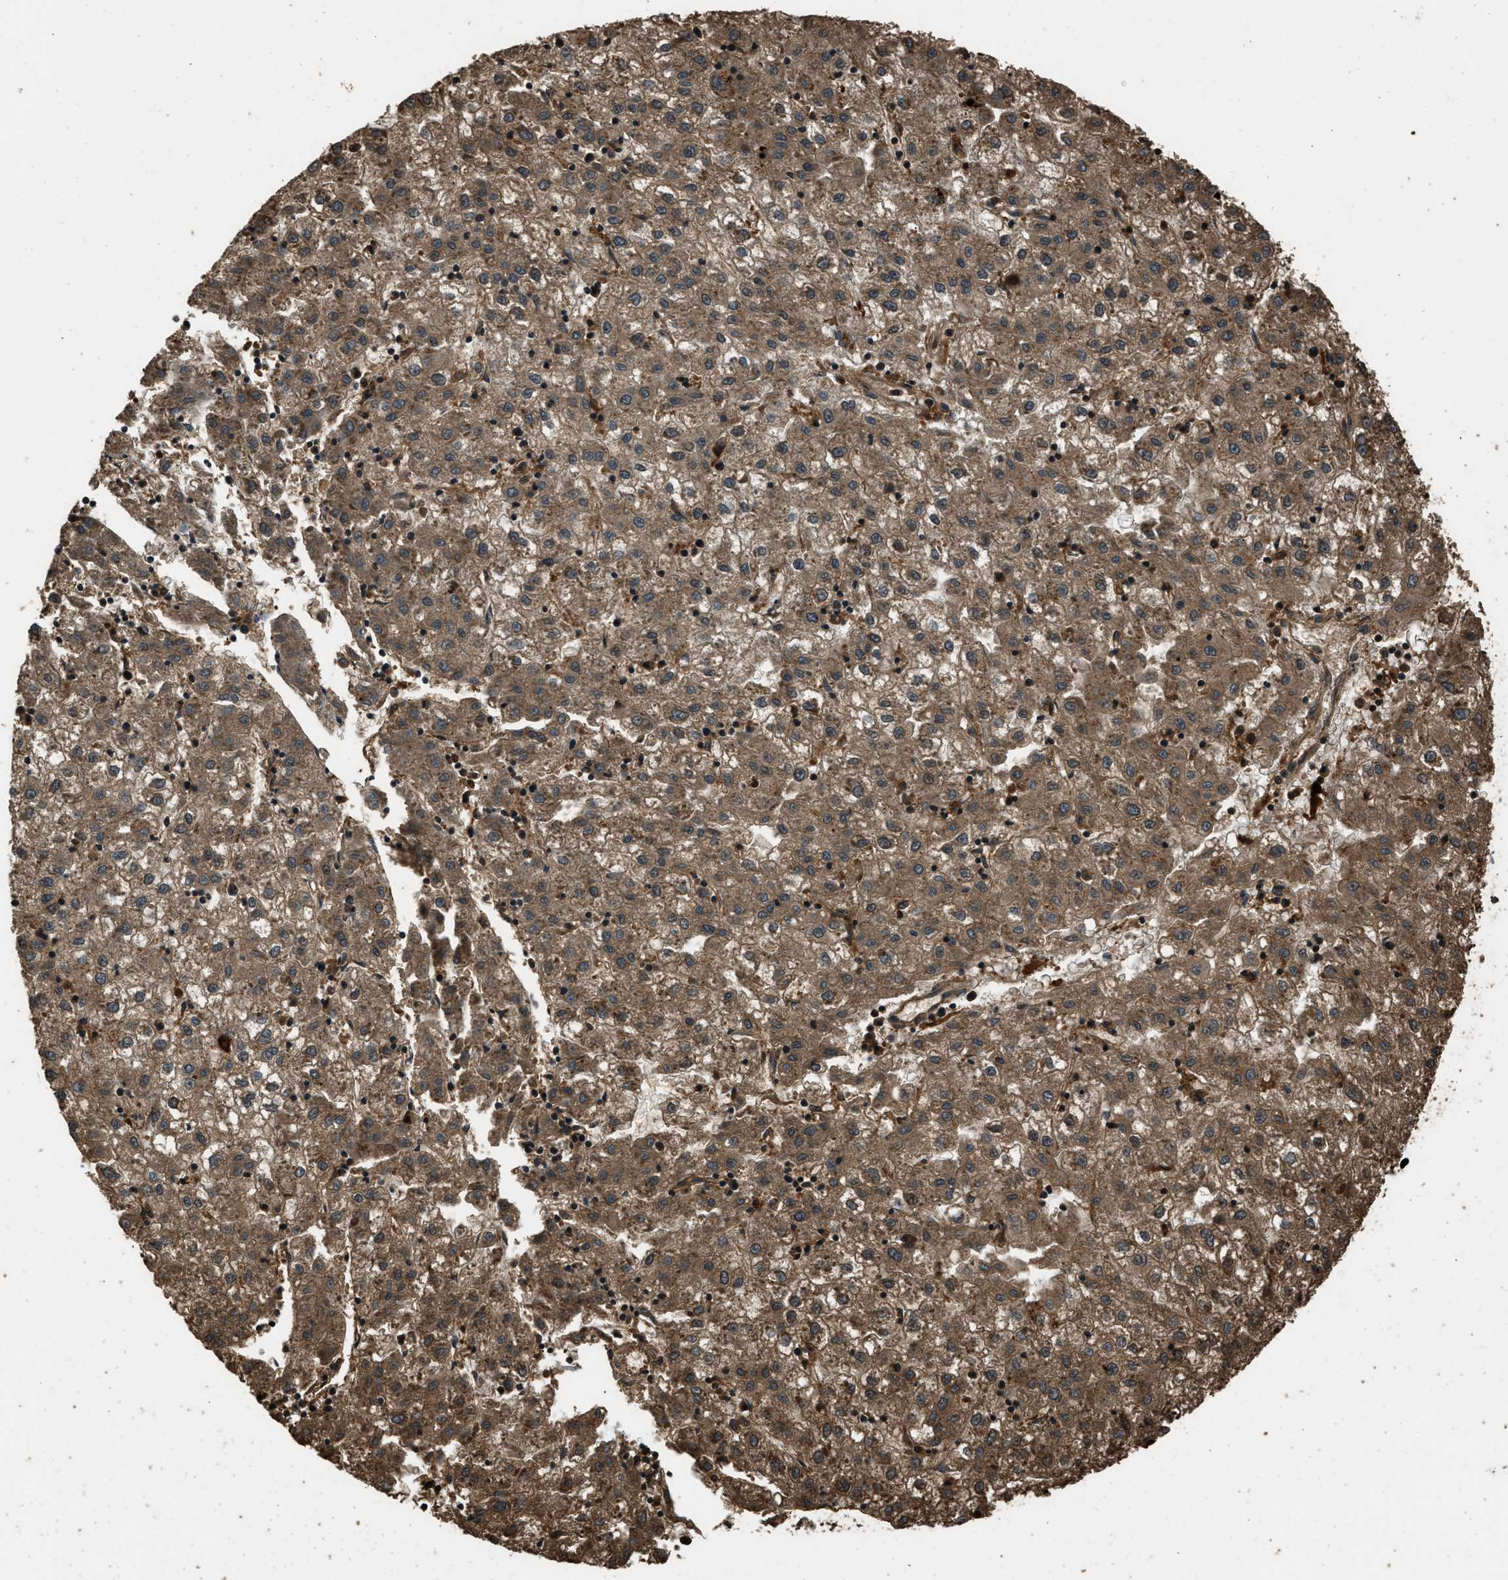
{"staining": {"intensity": "weak", "quantity": ">75%", "location": "cytoplasmic/membranous"}, "tissue": "liver cancer", "cell_type": "Tumor cells", "image_type": "cancer", "snomed": [{"axis": "morphology", "description": "Carcinoma, Hepatocellular, NOS"}, {"axis": "topography", "description": "Liver"}], "caption": "Weak cytoplasmic/membranous positivity is present in about >75% of tumor cells in liver cancer. The staining was performed using DAB (3,3'-diaminobenzidine), with brown indicating positive protein expression. Nuclei are stained blue with hematoxylin.", "gene": "RAP2A", "patient": {"sex": "male", "age": 72}}